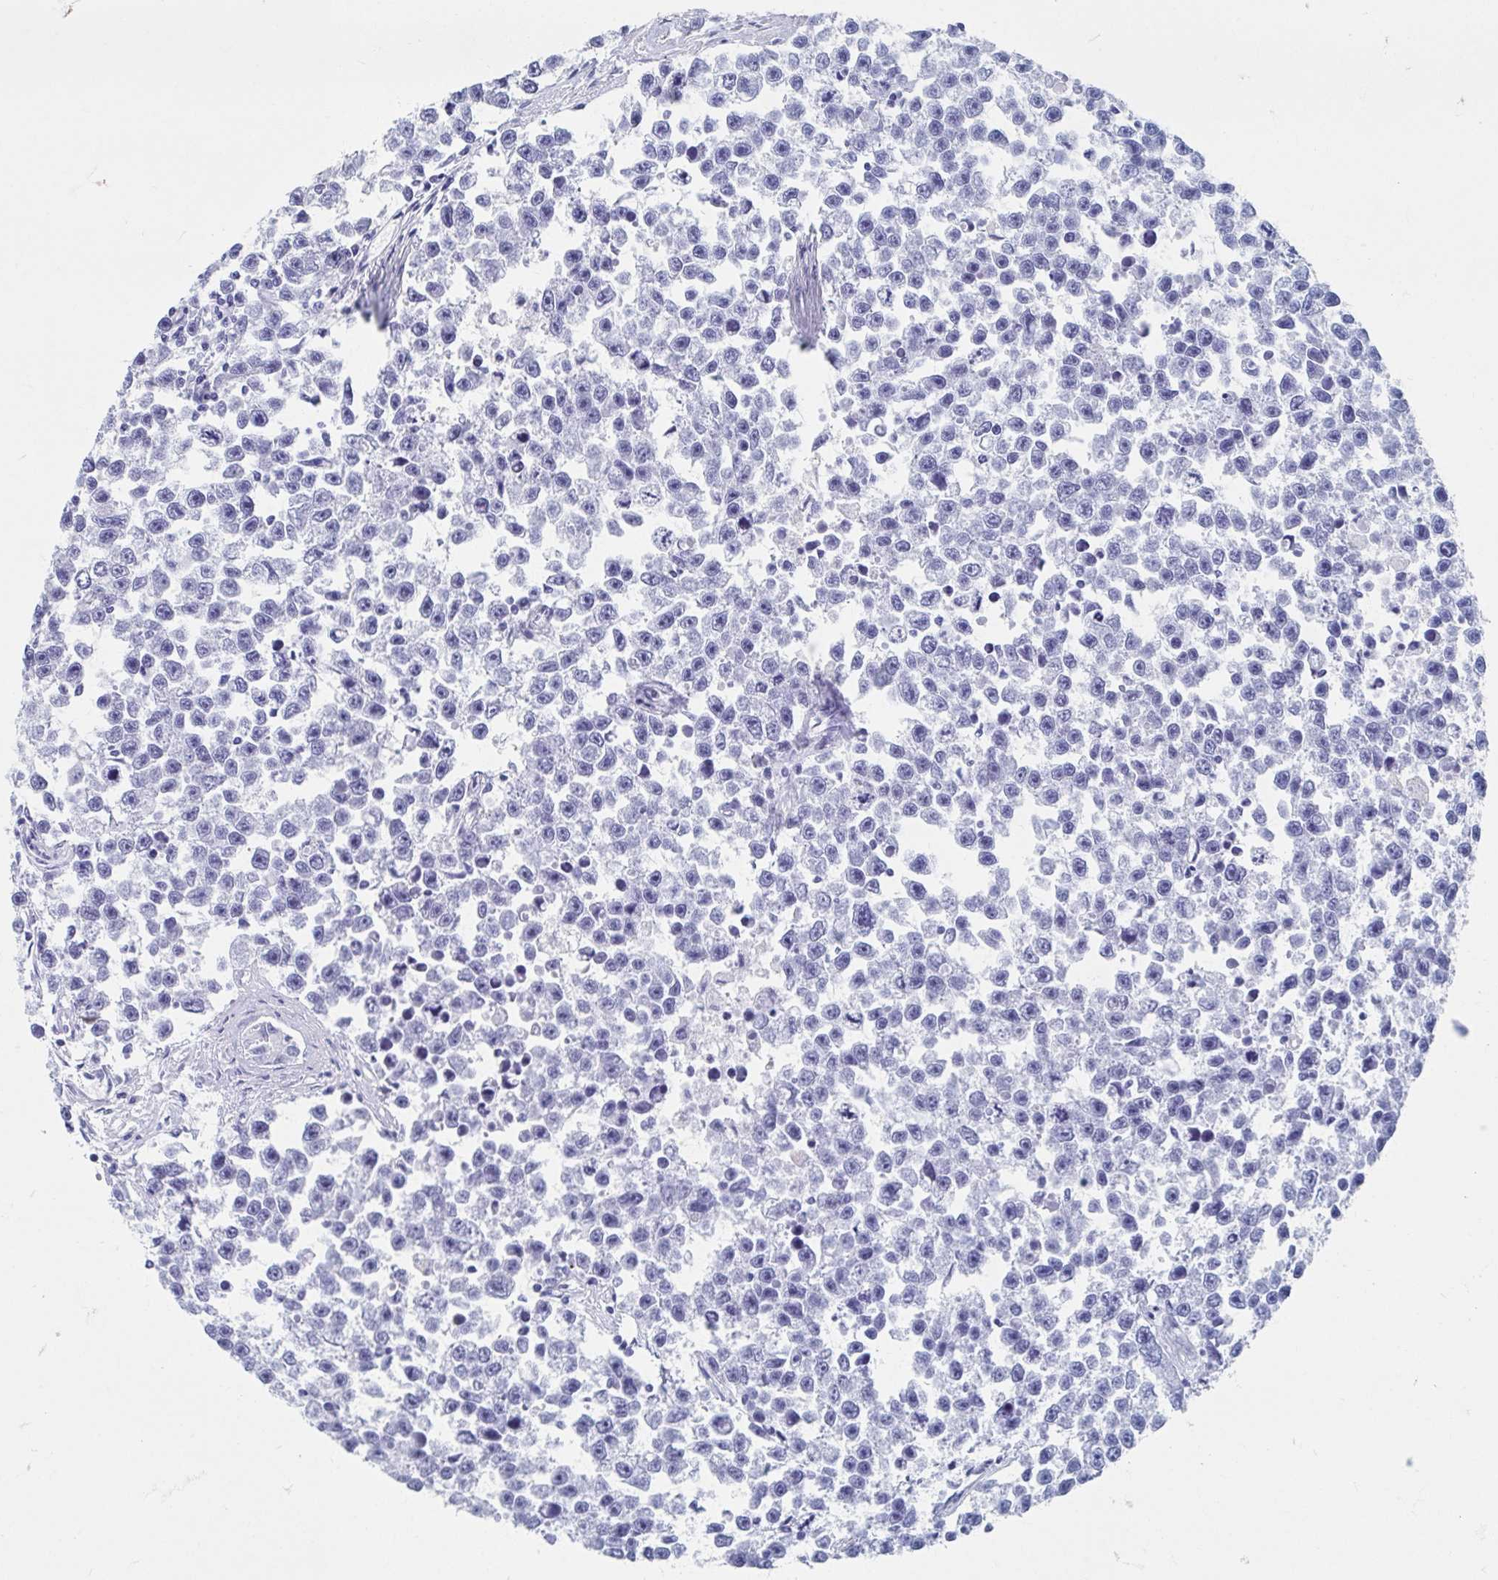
{"staining": {"intensity": "negative", "quantity": "none", "location": "none"}, "tissue": "testis cancer", "cell_type": "Tumor cells", "image_type": "cancer", "snomed": [{"axis": "morphology", "description": "Seminoma, NOS"}, {"axis": "topography", "description": "Testis"}], "caption": "IHC of testis cancer demonstrates no staining in tumor cells.", "gene": "HDGFL1", "patient": {"sex": "male", "age": 26}}